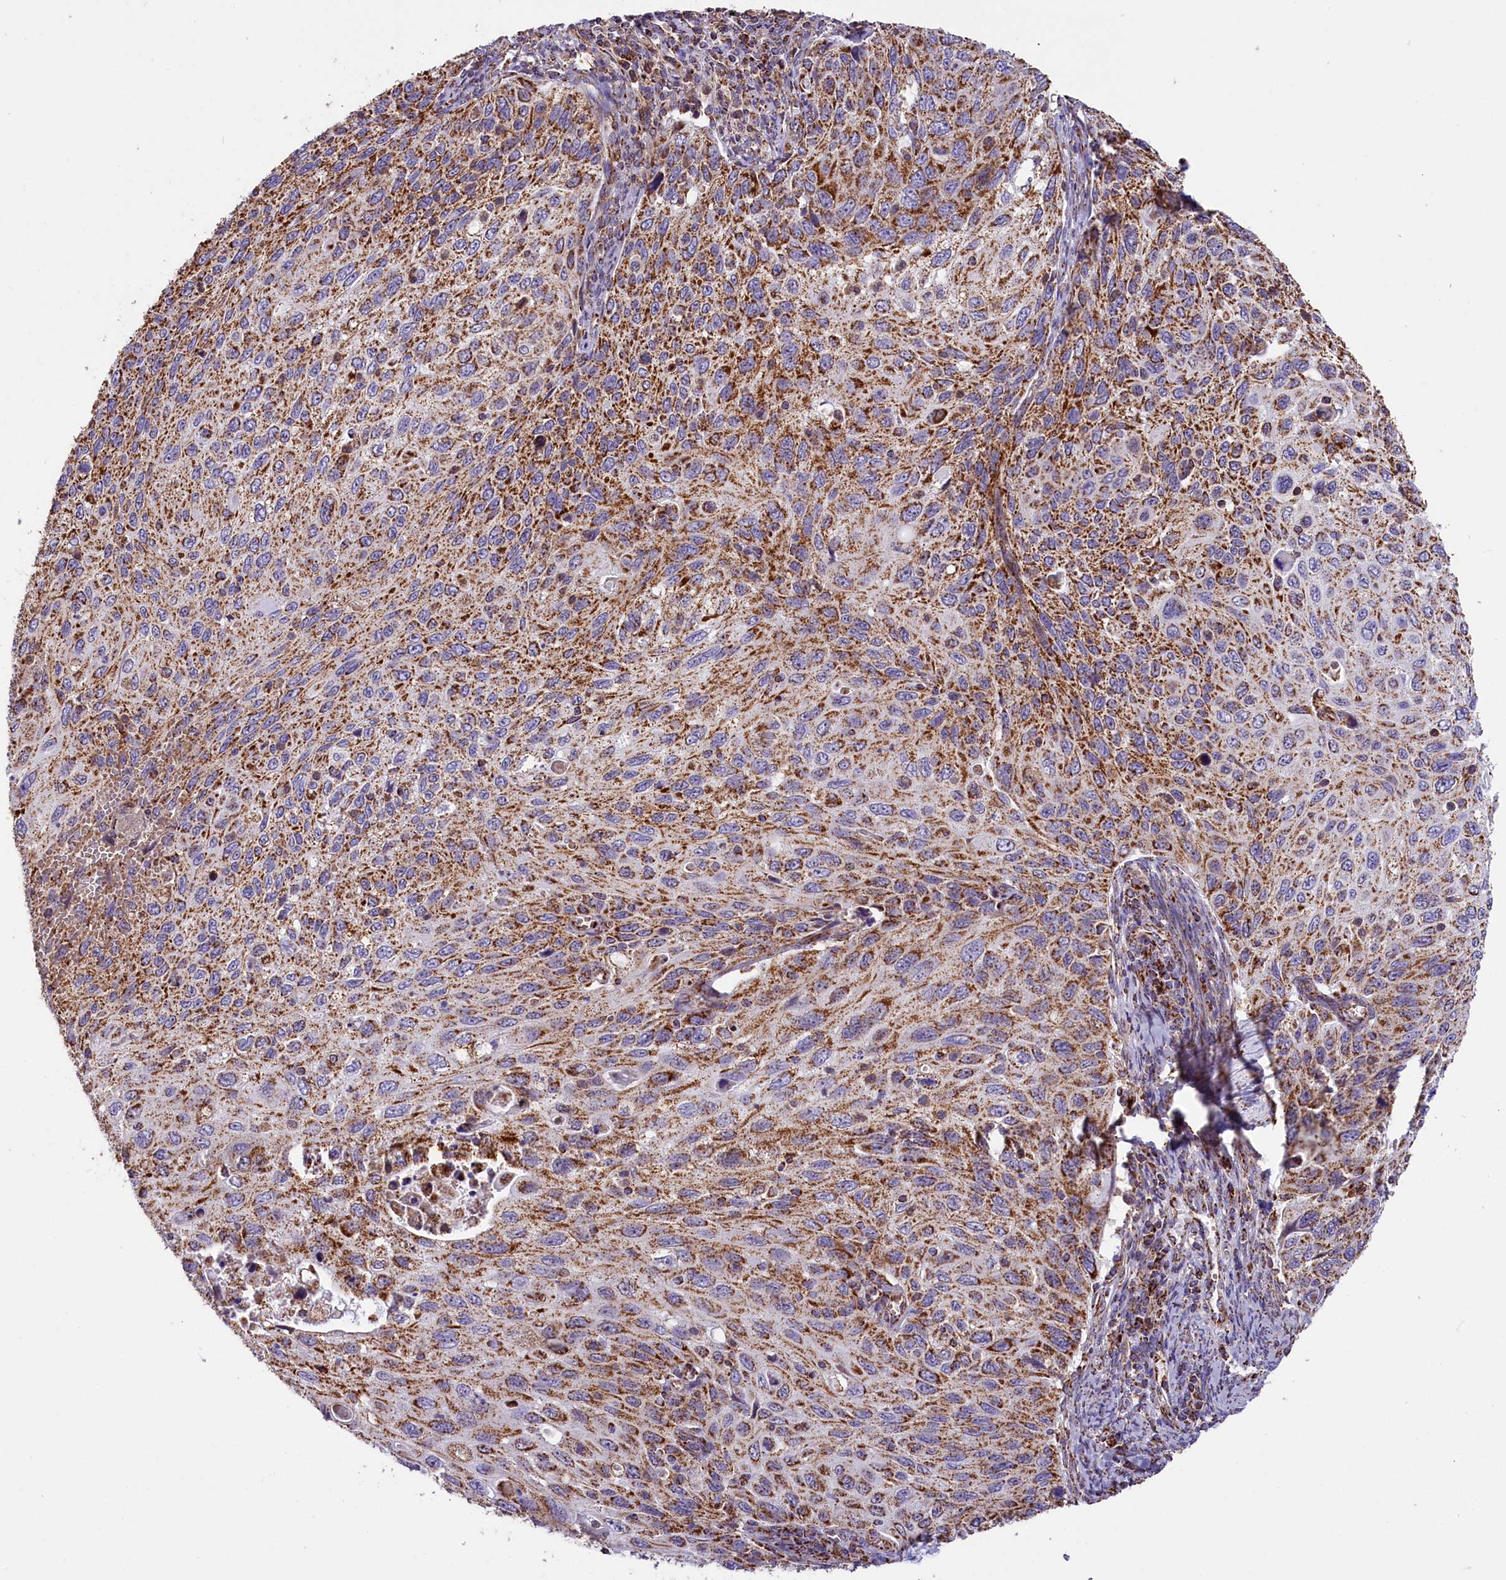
{"staining": {"intensity": "moderate", "quantity": ">75%", "location": "cytoplasmic/membranous"}, "tissue": "cervical cancer", "cell_type": "Tumor cells", "image_type": "cancer", "snomed": [{"axis": "morphology", "description": "Squamous cell carcinoma, NOS"}, {"axis": "topography", "description": "Cervix"}], "caption": "Immunohistochemistry of cervical cancer displays medium levels of moderate cytoplasmic/membranous expression in about >75% of tumor cells. Using DAB (brown) and hematoxylin (blue) stains, captured at high magnification using brightfield microscopy.", "gene": "NDUFA8", "patient": {"sex": "female", "age": 70}}